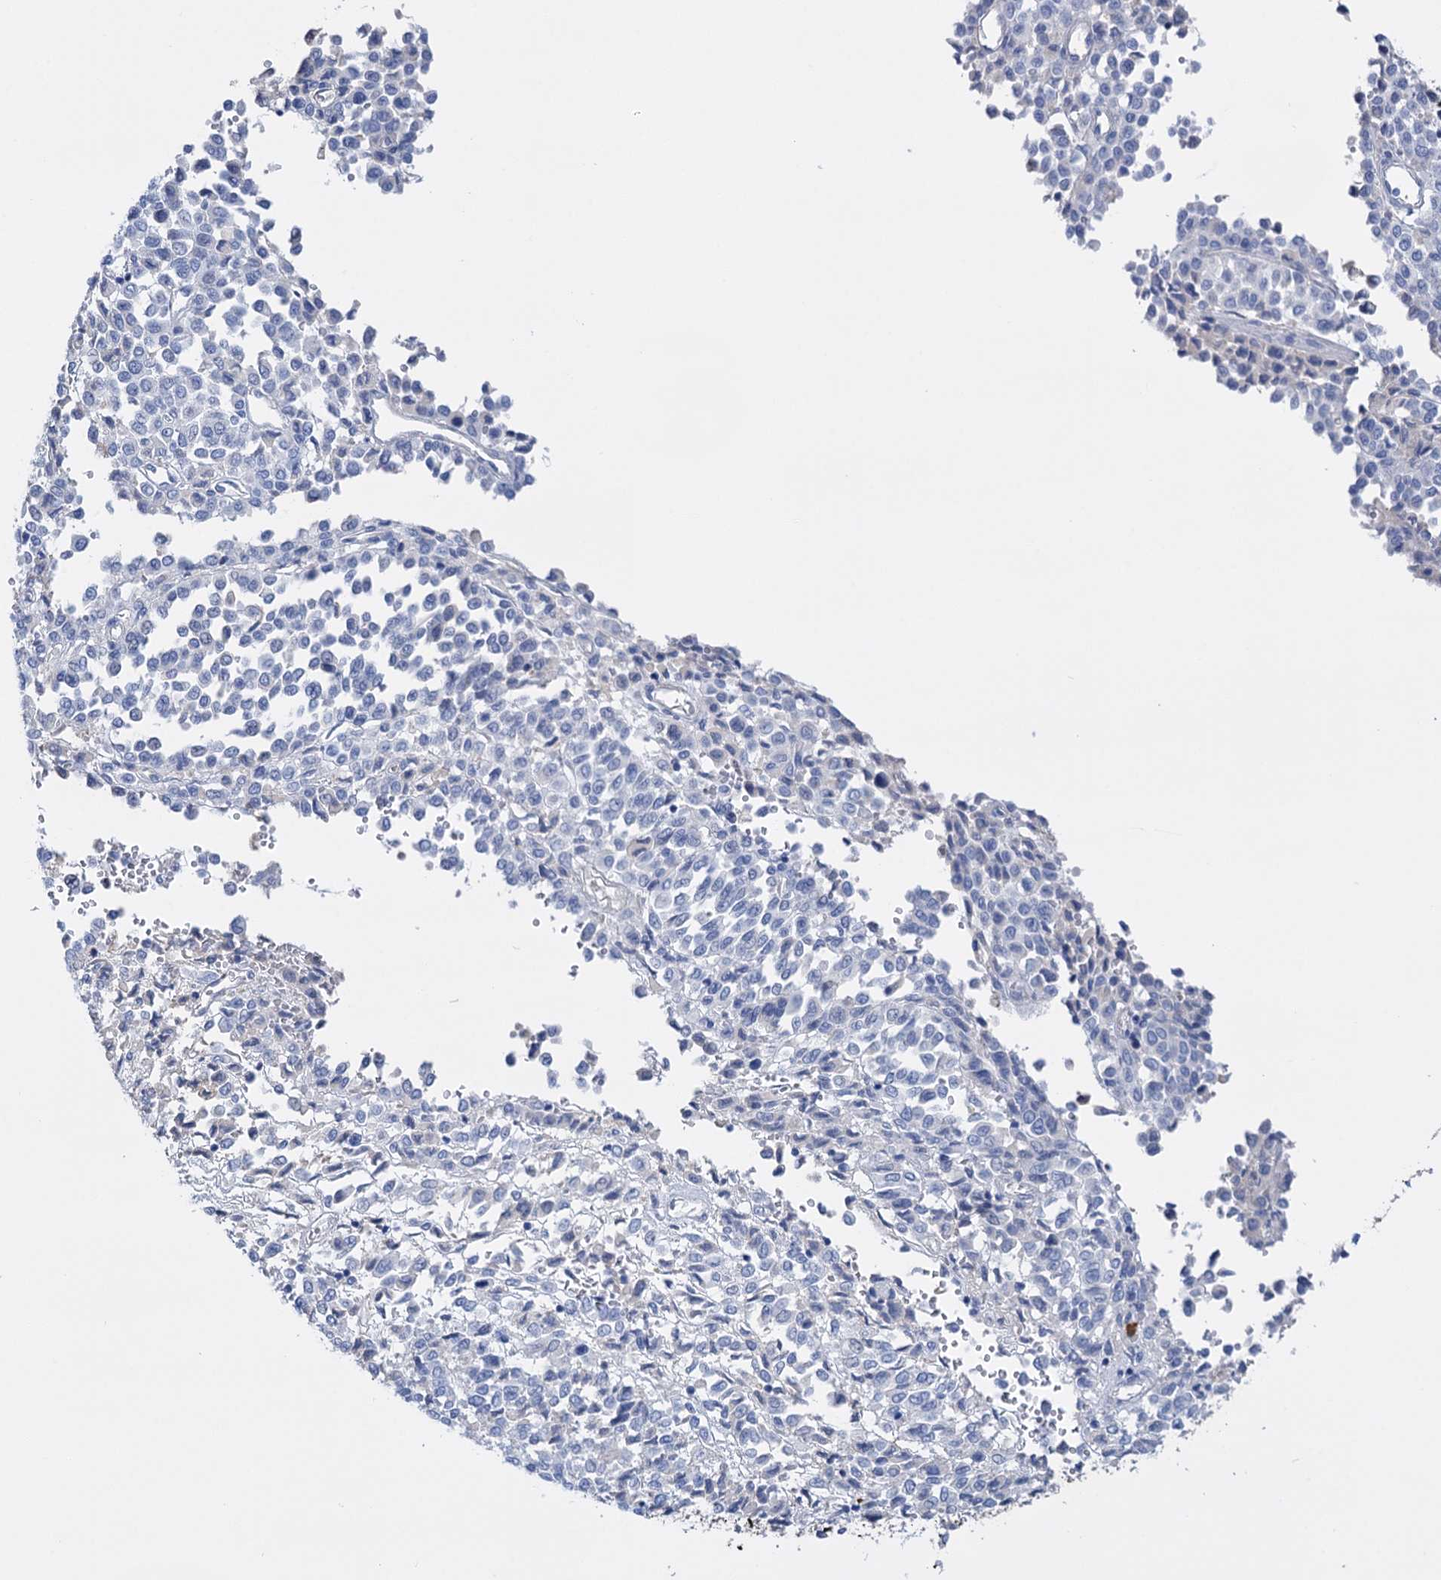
{"staining": {"intensity": "negative", "quantity": "none", "location": "none"}, "tissue": "melanoma", "cell_type": "Tumor cells", "image_type": "cancer", "snomed": [{"axis": "morphology", "description": "Malignant melanoma, Metastatic site"}, {"axis": "topography", "description": "Pancreas"}], "caption": "Tumor cells are negative for brown protein staining in malignant melanoma (metastatic site).", "gene": "FBXW12", "patient": {"sex": "female", "age": 30}}